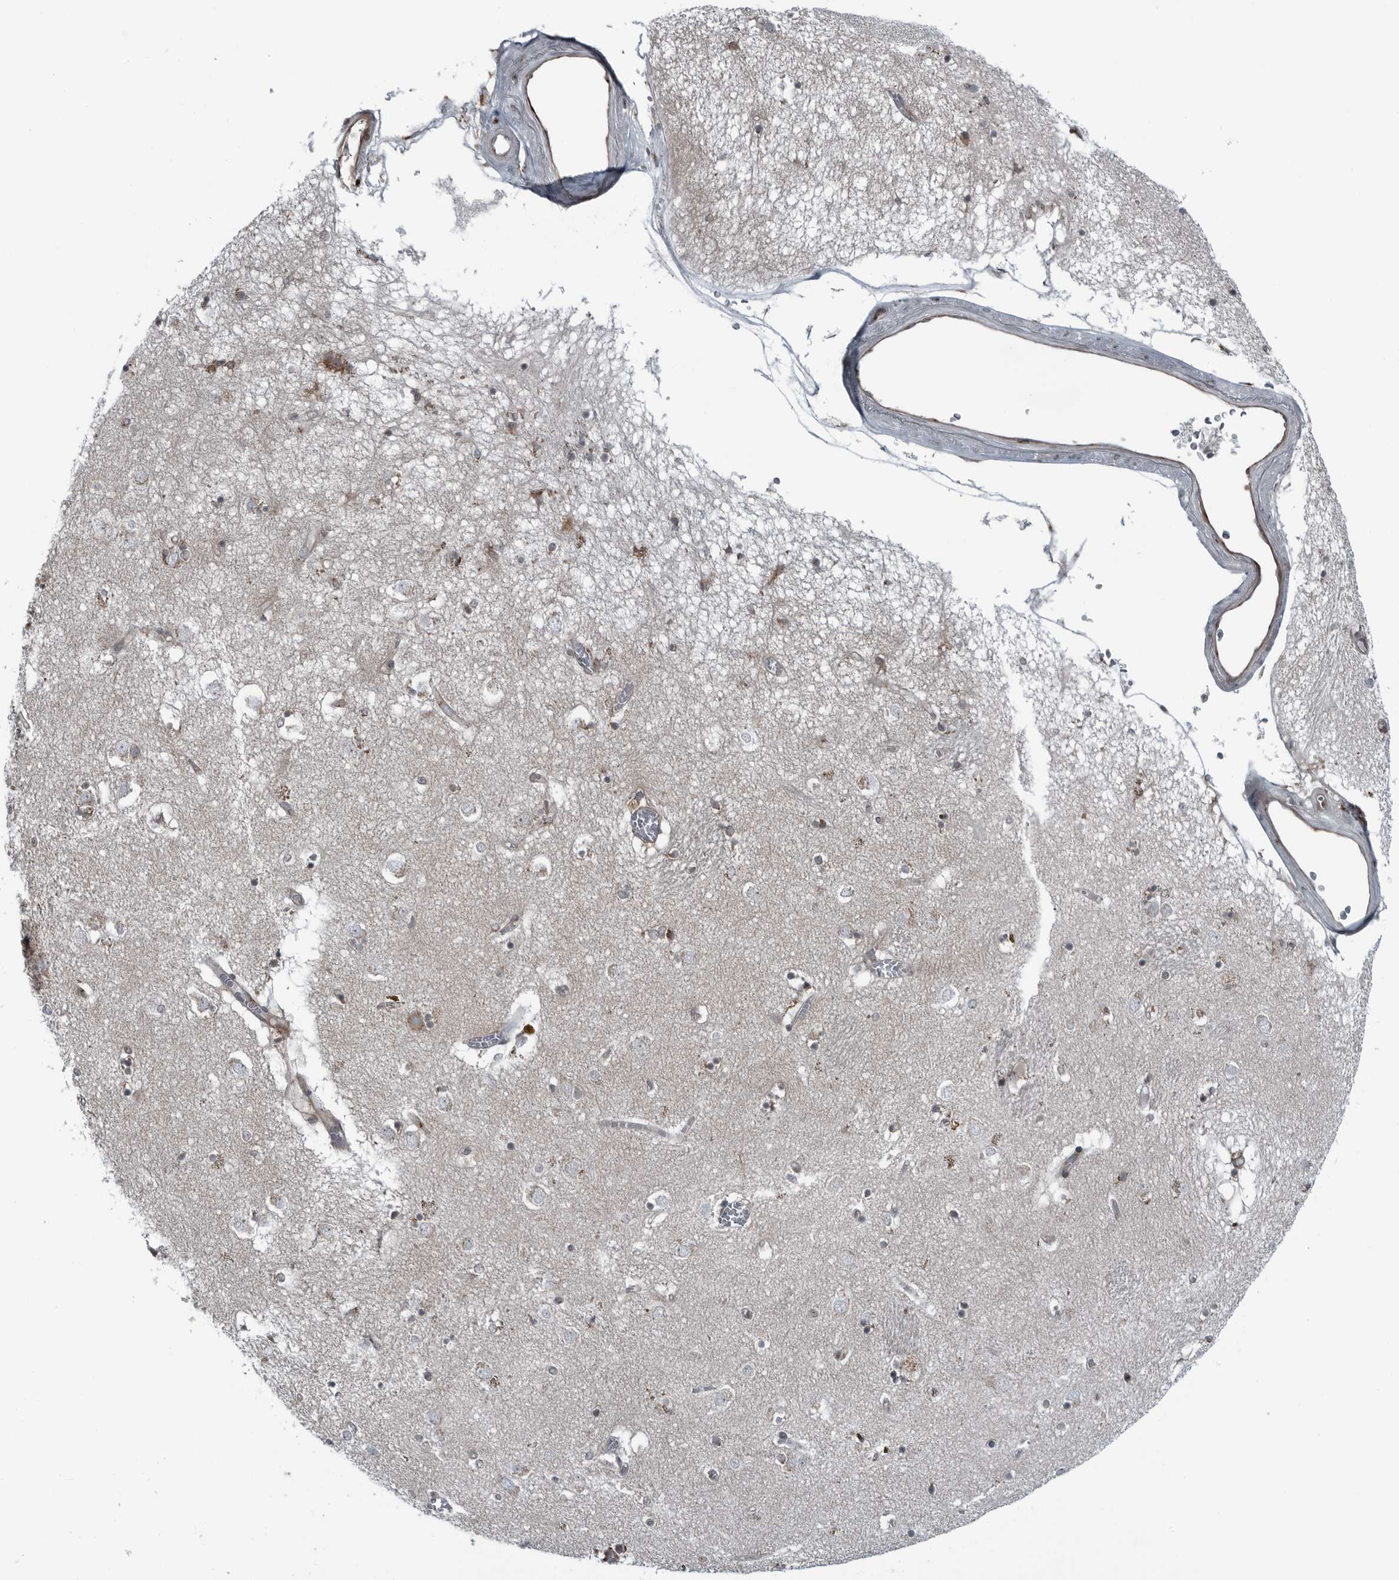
{"staining": {"intensity": "negative", "quantity": "none", "location": "none"}, "tissue": "caudate", "cell_type": "Glial cells", "image_type": "normal", "snomed": [{"axis": "morphology", "description": "Normal tissue, NOS"}, {"axis": "topography", "description": "Lateral ventricle wall"}], "caption": "Glial cells show no significant staining in normal caudate.", "gene": "CEP85", "patient": {"sex": "male", "age": 70}}